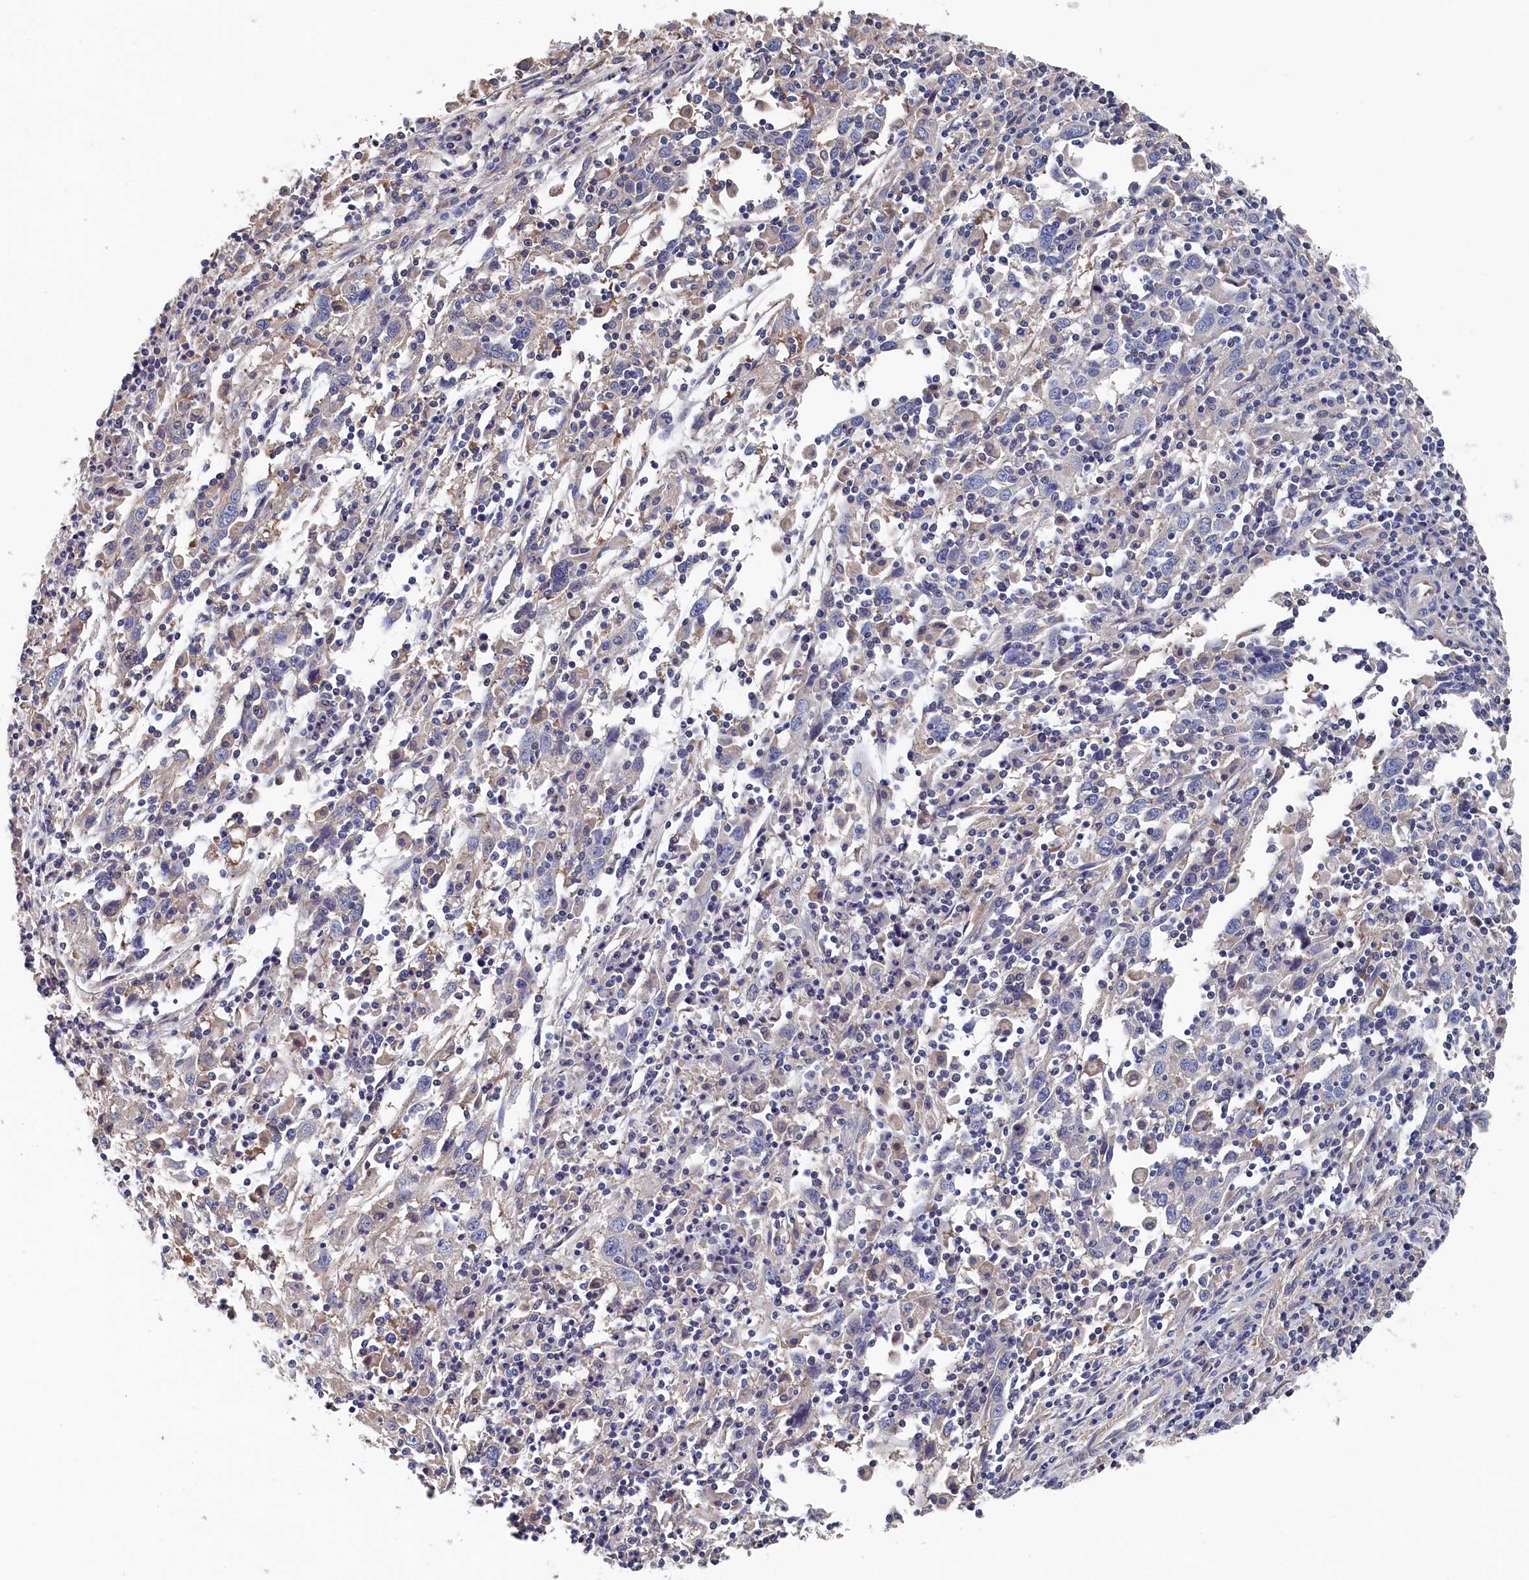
{"staining": {"intensity": "negative", "quantity": "none", "location": "none"}, "tissue": "cervical cancer", "cell_type": "Tumor cells", "image_type": "cancer", "snomed": [{"axis": "morphology", "description": "Squamous cell carcinoma, NOS"}, {"axis": "topography", "description": "Cervix"}], "caption": "Image shows no significant protein positivity in tumor cells of cervical squamous cell carcinoma.", "gene": "BHMT", "patient": {"sex": "female", "age": 46}}